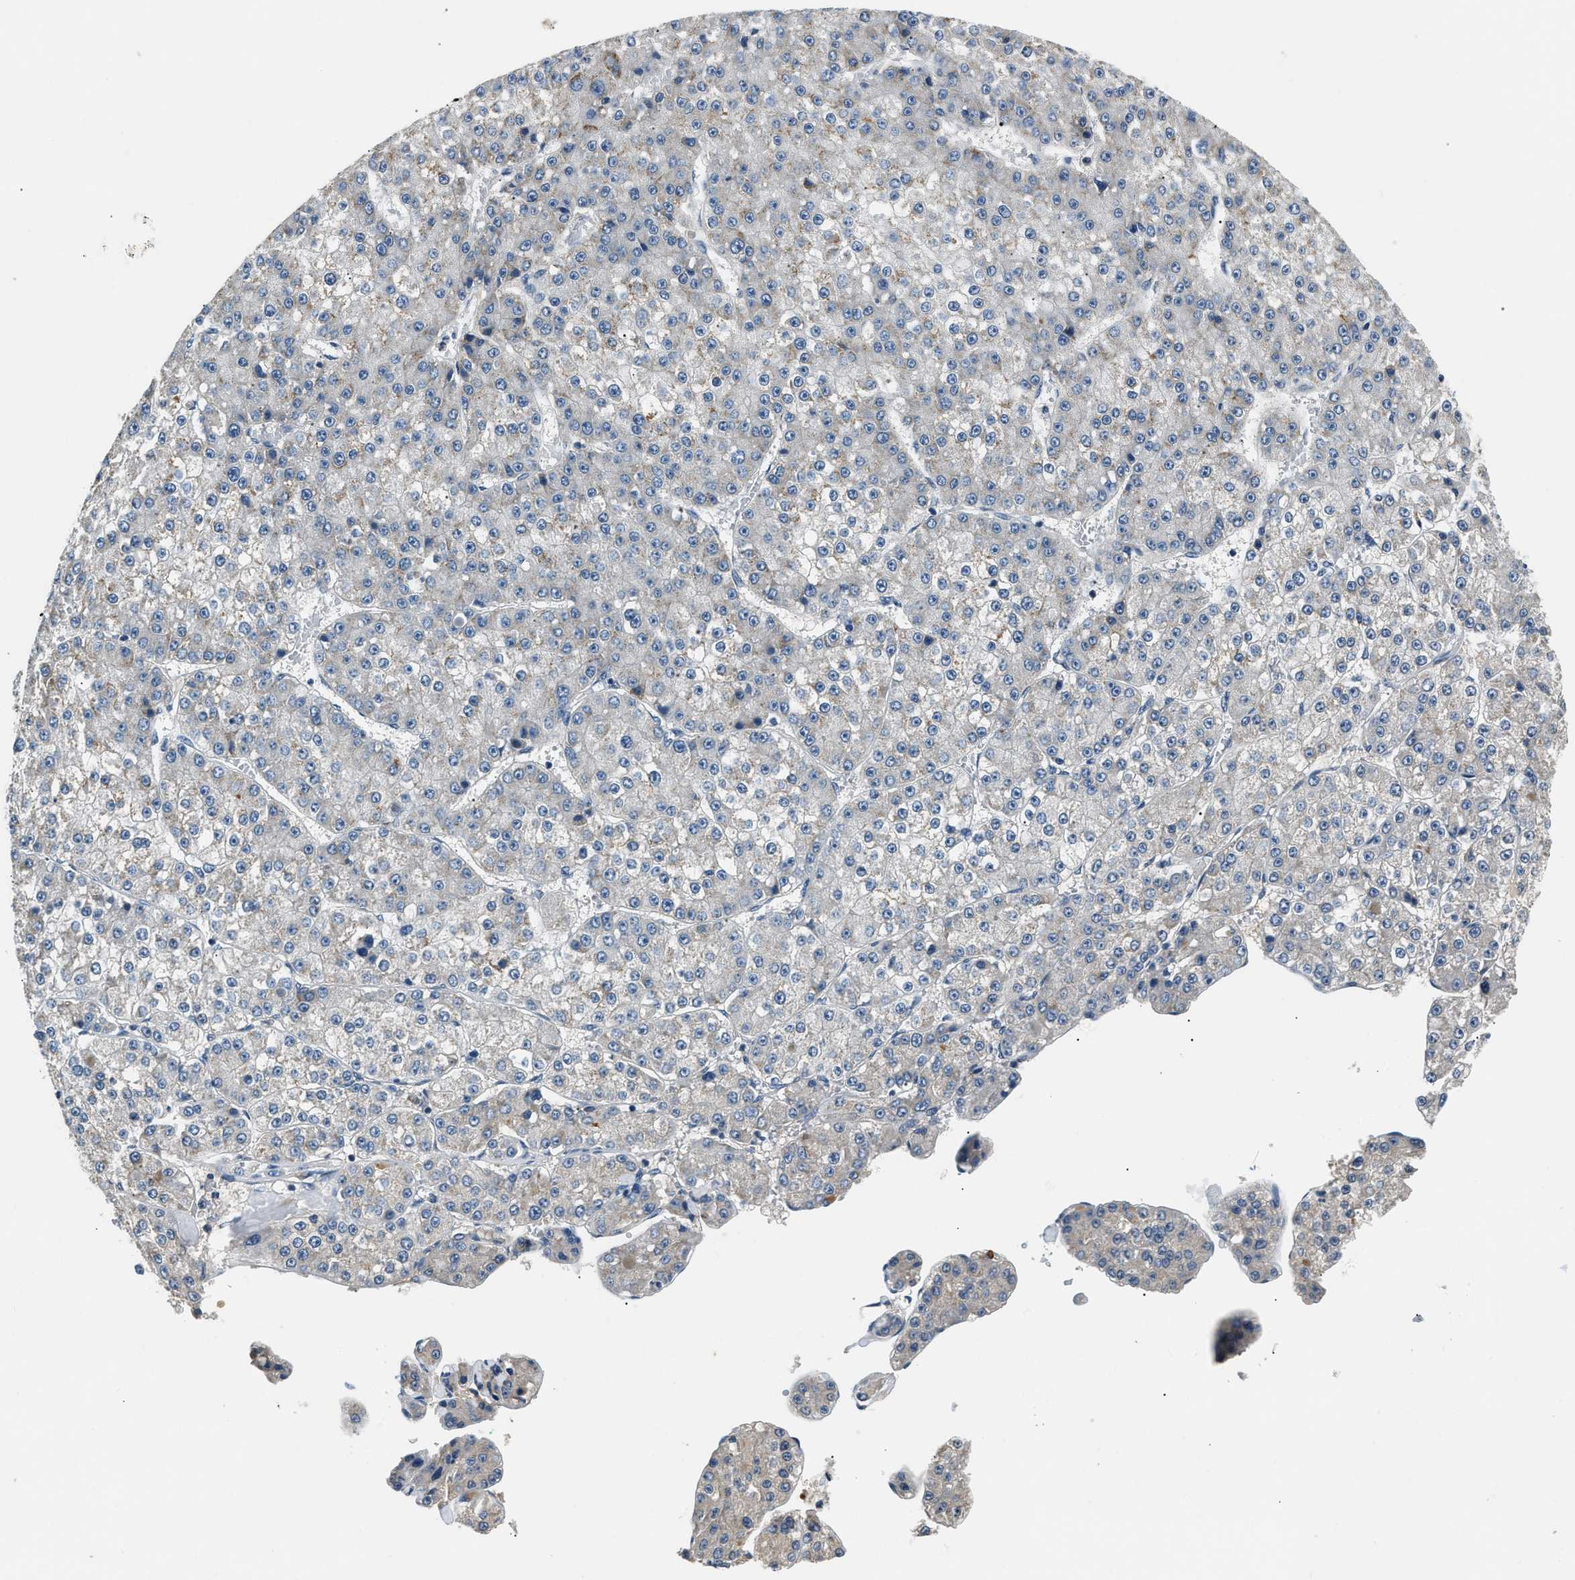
{"staining": {"intensity": "negative", "quantity": "none", "location": "none"}, "tissue": "liver cancer", "cell_type": "Tumor cells", "image_type": "cancer", "snomed": [{"axis": "morphology", "description": "Carcinoma, Hepatocellular, NOS"}, {"axis": "topography", "description": "Liver"}], "caption": "A histopathology image of human hepatocellular carcinoma (liver) is negative for staining in tumor cells.", "gene": "INHA", "patient": {"sex": "female", "age": 73}}